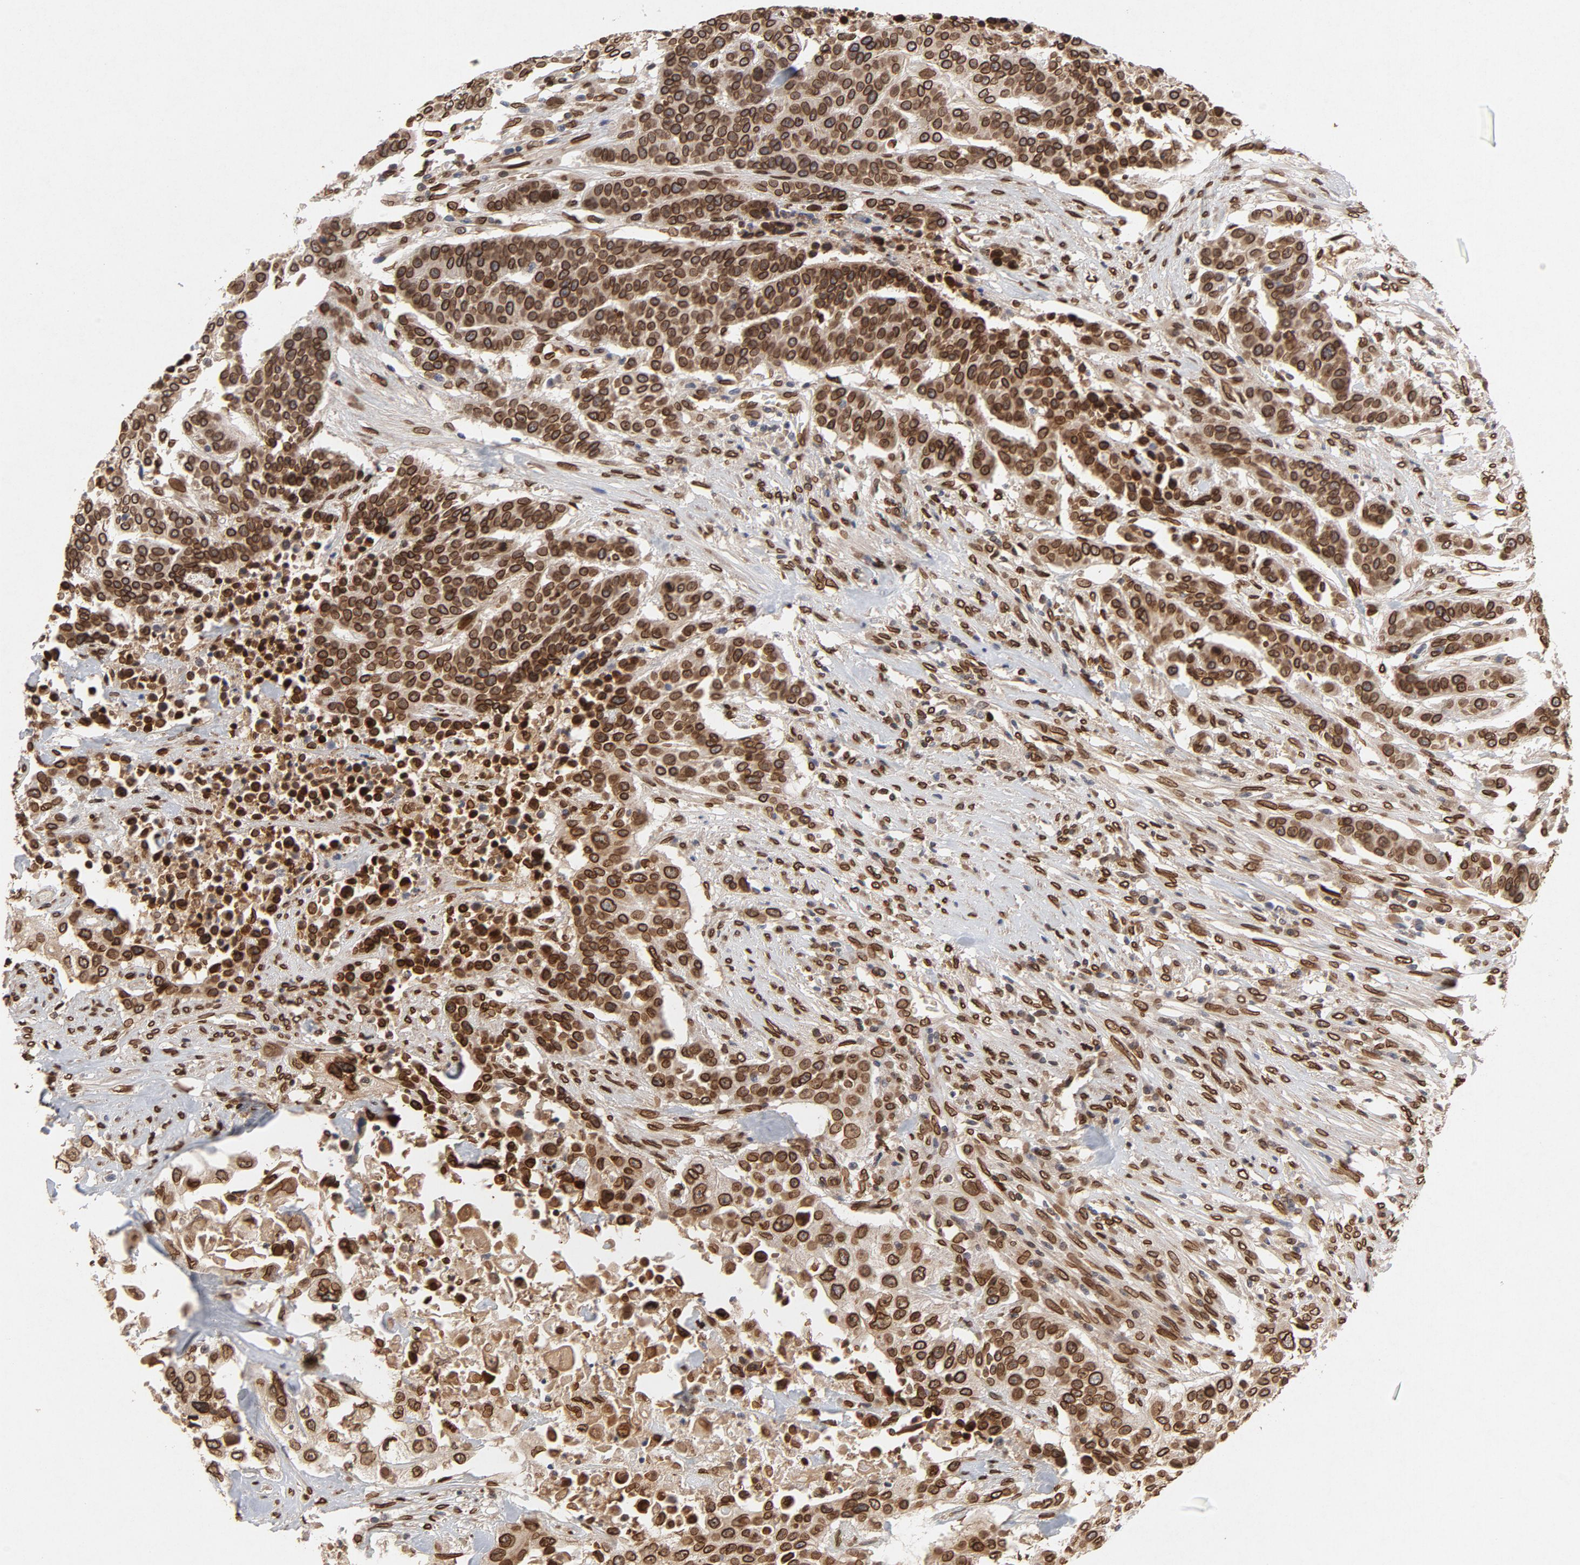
{"staining": {"intensity": "strong", "quantity": ">75%", "location": "cytoplasmic/membranous,nuclear"}, "tissue": "urothelial cancer", "cell_type": "Tumor cells", "image_type": "cancer", "snomed": [{"axis": "morphology", "description": "Urothelial carcinoma, High grade"}, {"axis": "topography", "description": "Urinary bladder"}], "caption": "This is an image of immunohistochemistry staining of urothelial cancer, which shows strong staining in the cytoplasmic/membranous and nuclear of tumor cells.", "gene": "LMNA", "patient": {"sex": "male", "age": 74}}